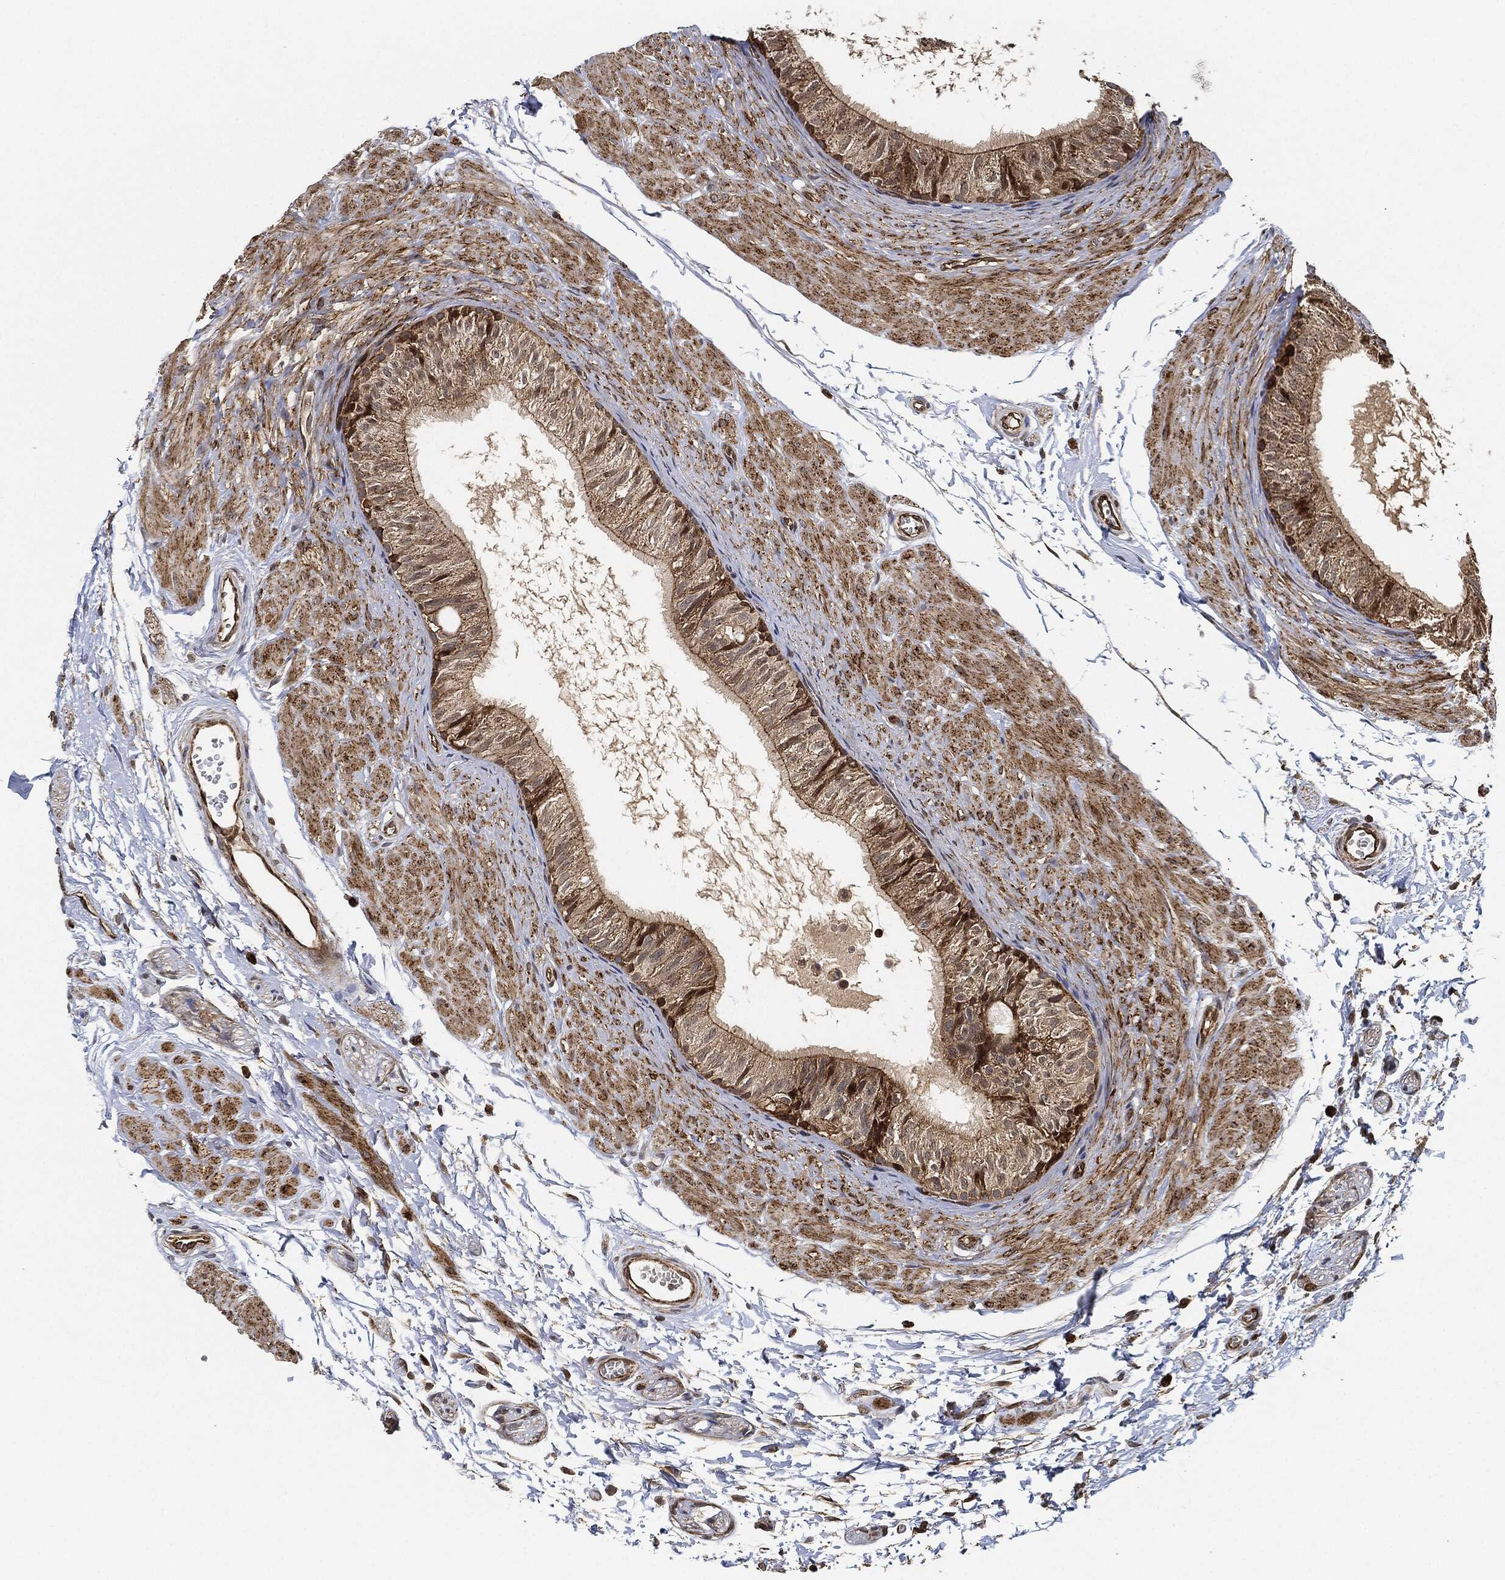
{"staining": {"intensity": "strong", "quantity": "<25%", "location": "cytoplasmic/membranous"}, "tissue": "epididymis", "cell_type": "Glandular cells", "image_type": "normal", "snomed": [{"axis": "morphology", "description": "Normal tissue, NOS"}, {"axis": "topography", "description": "Epididymis"}], "caption": "Protein staining displays strong cytoplasmic/membranous staining in approximately <25% of glandular cells in normal epididymis. Nuclei are stained in blue.", "gene": "MAP3K3", "patient": {"sex": "male", "age": 22}}